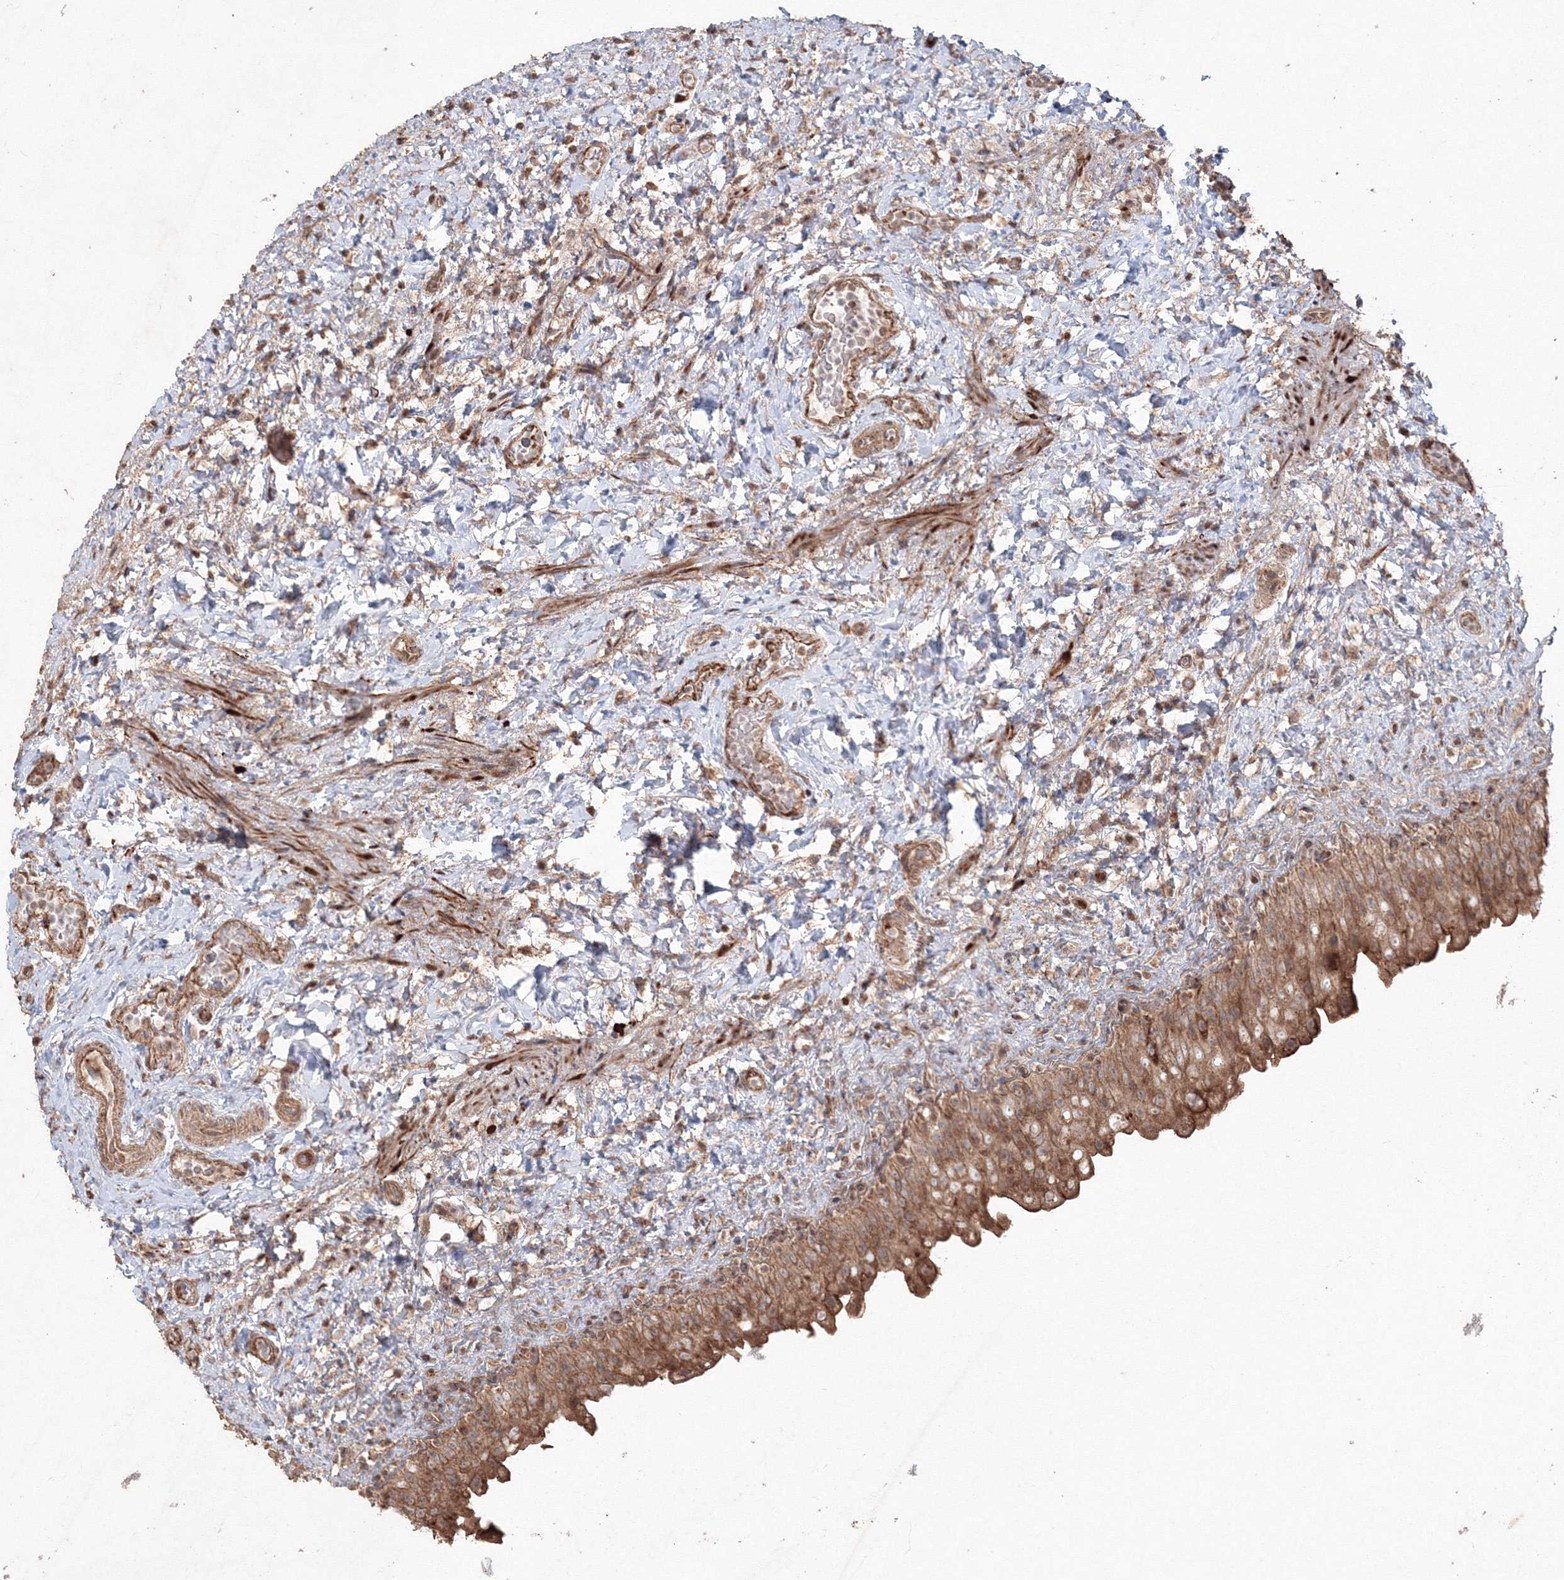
{"staining": {"intensity": "moderate", "quantity": ">75%", "location": "cytoplasmic/membranous"}, "tissue": "urinary bladder", "cell_type": "Urothelial cells", "image_type": "normal", "snomed": [{"axis": "morphology", "description": "Normal tissue, NOS"}, {"axis": "topography", "description": "Urinary bladder"}], "caption": "Human urinary bladder stained with a brown dye displays moderate cytoplasmic/membranous positive staining in approximately >75% of urothelial cells.", "gene": "ANAPC16", "patient": {"sex": "female", "age": 27}}